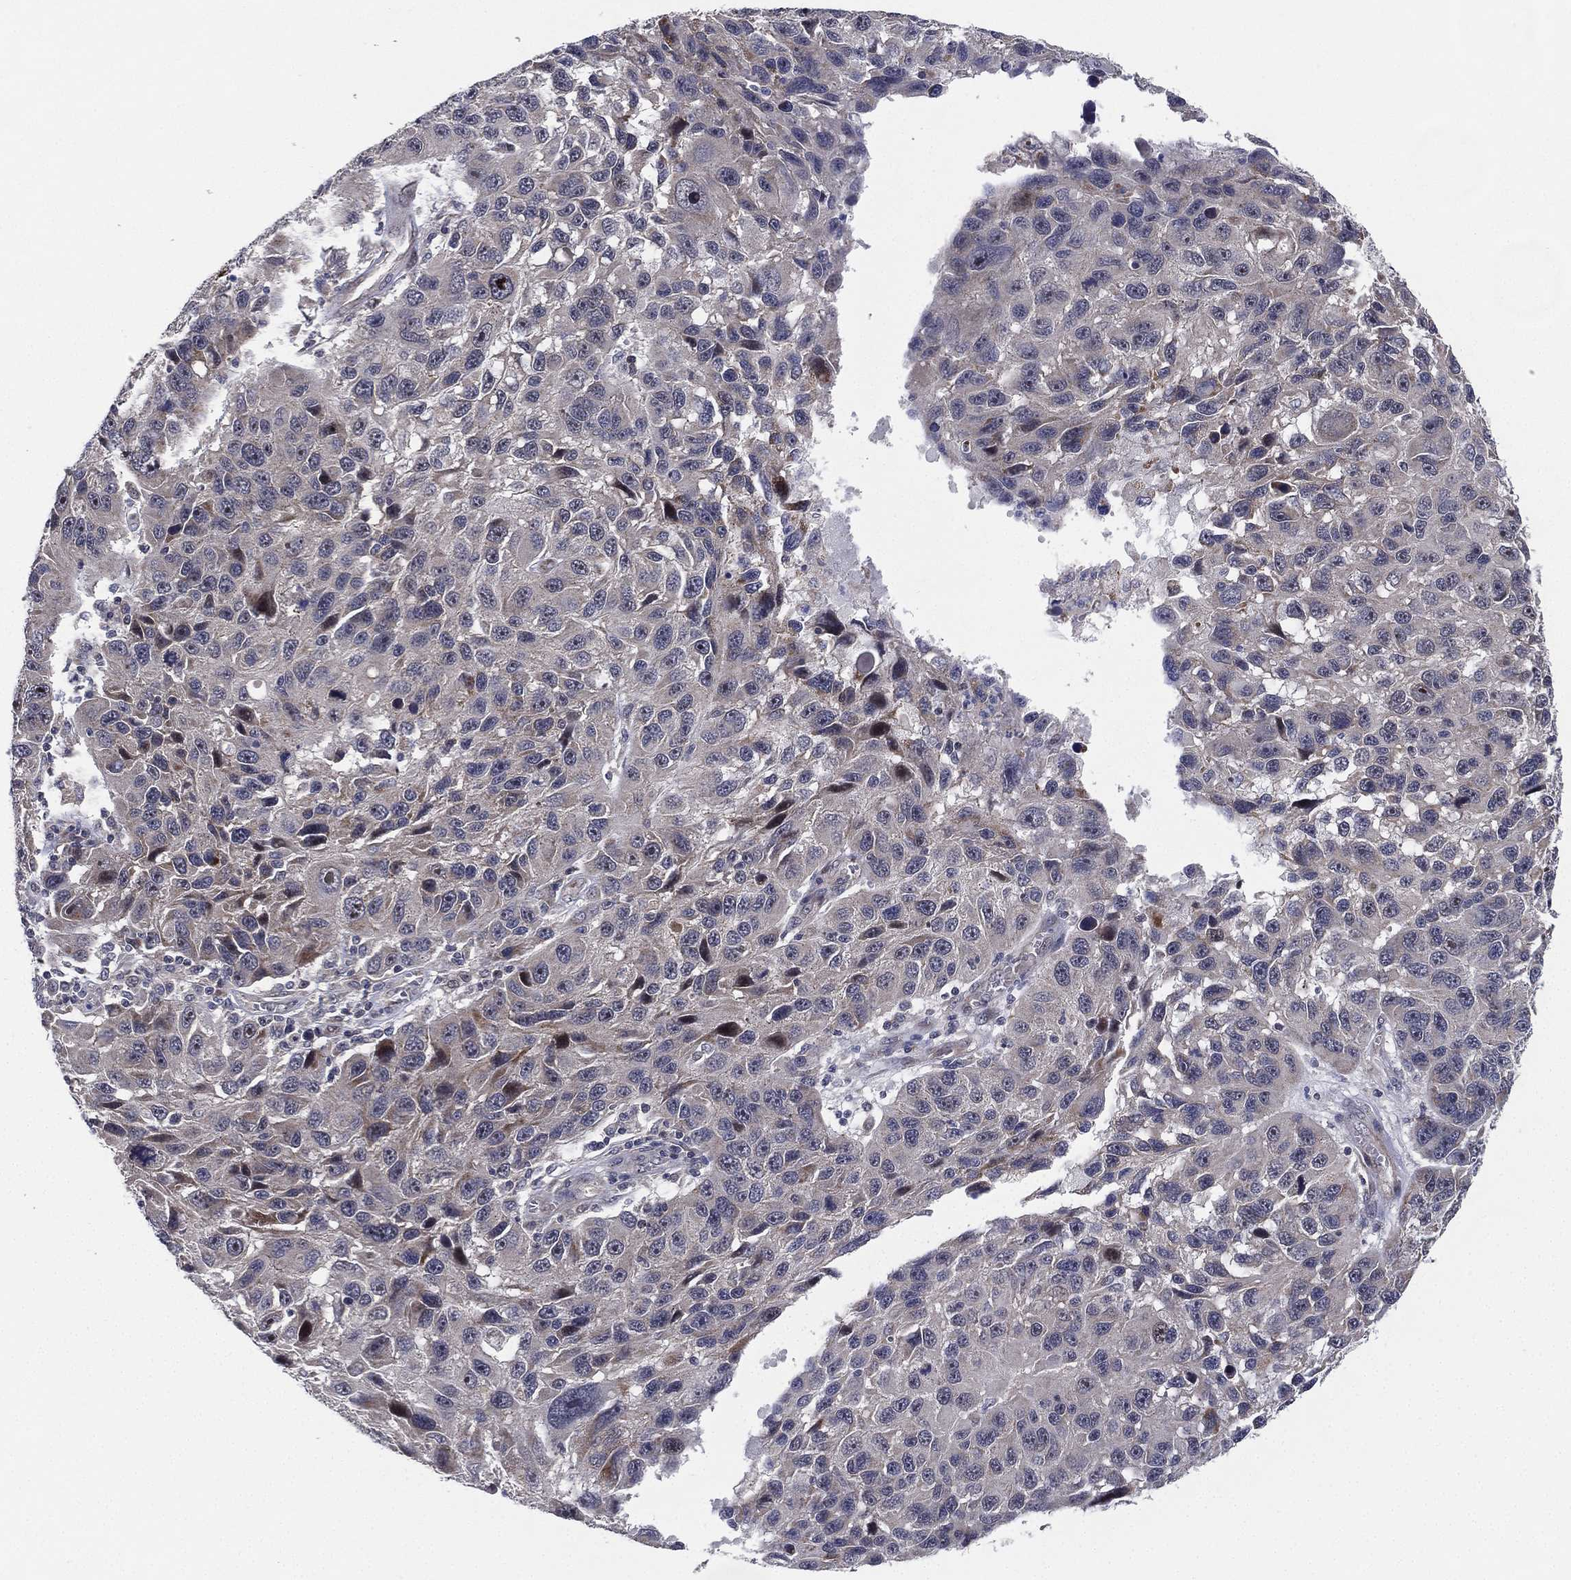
{"staining": {"intensity": "negative", "quantity": "none", "location": "none"}, "tissue": "melanoma", "cell_type": "Tumor cells", "image_type": "cancer", "snomed": [{"axis": "morphology", "description": "Malignant melanoma, NOS"}, {"axis": "topography", "description": "Skin"}], "caption": "Immunohistochemical staining of melanoma displays no significant expression in tumor cells.", "gene": "KAT14", "patient": {"sex": "male", "age": 53}}